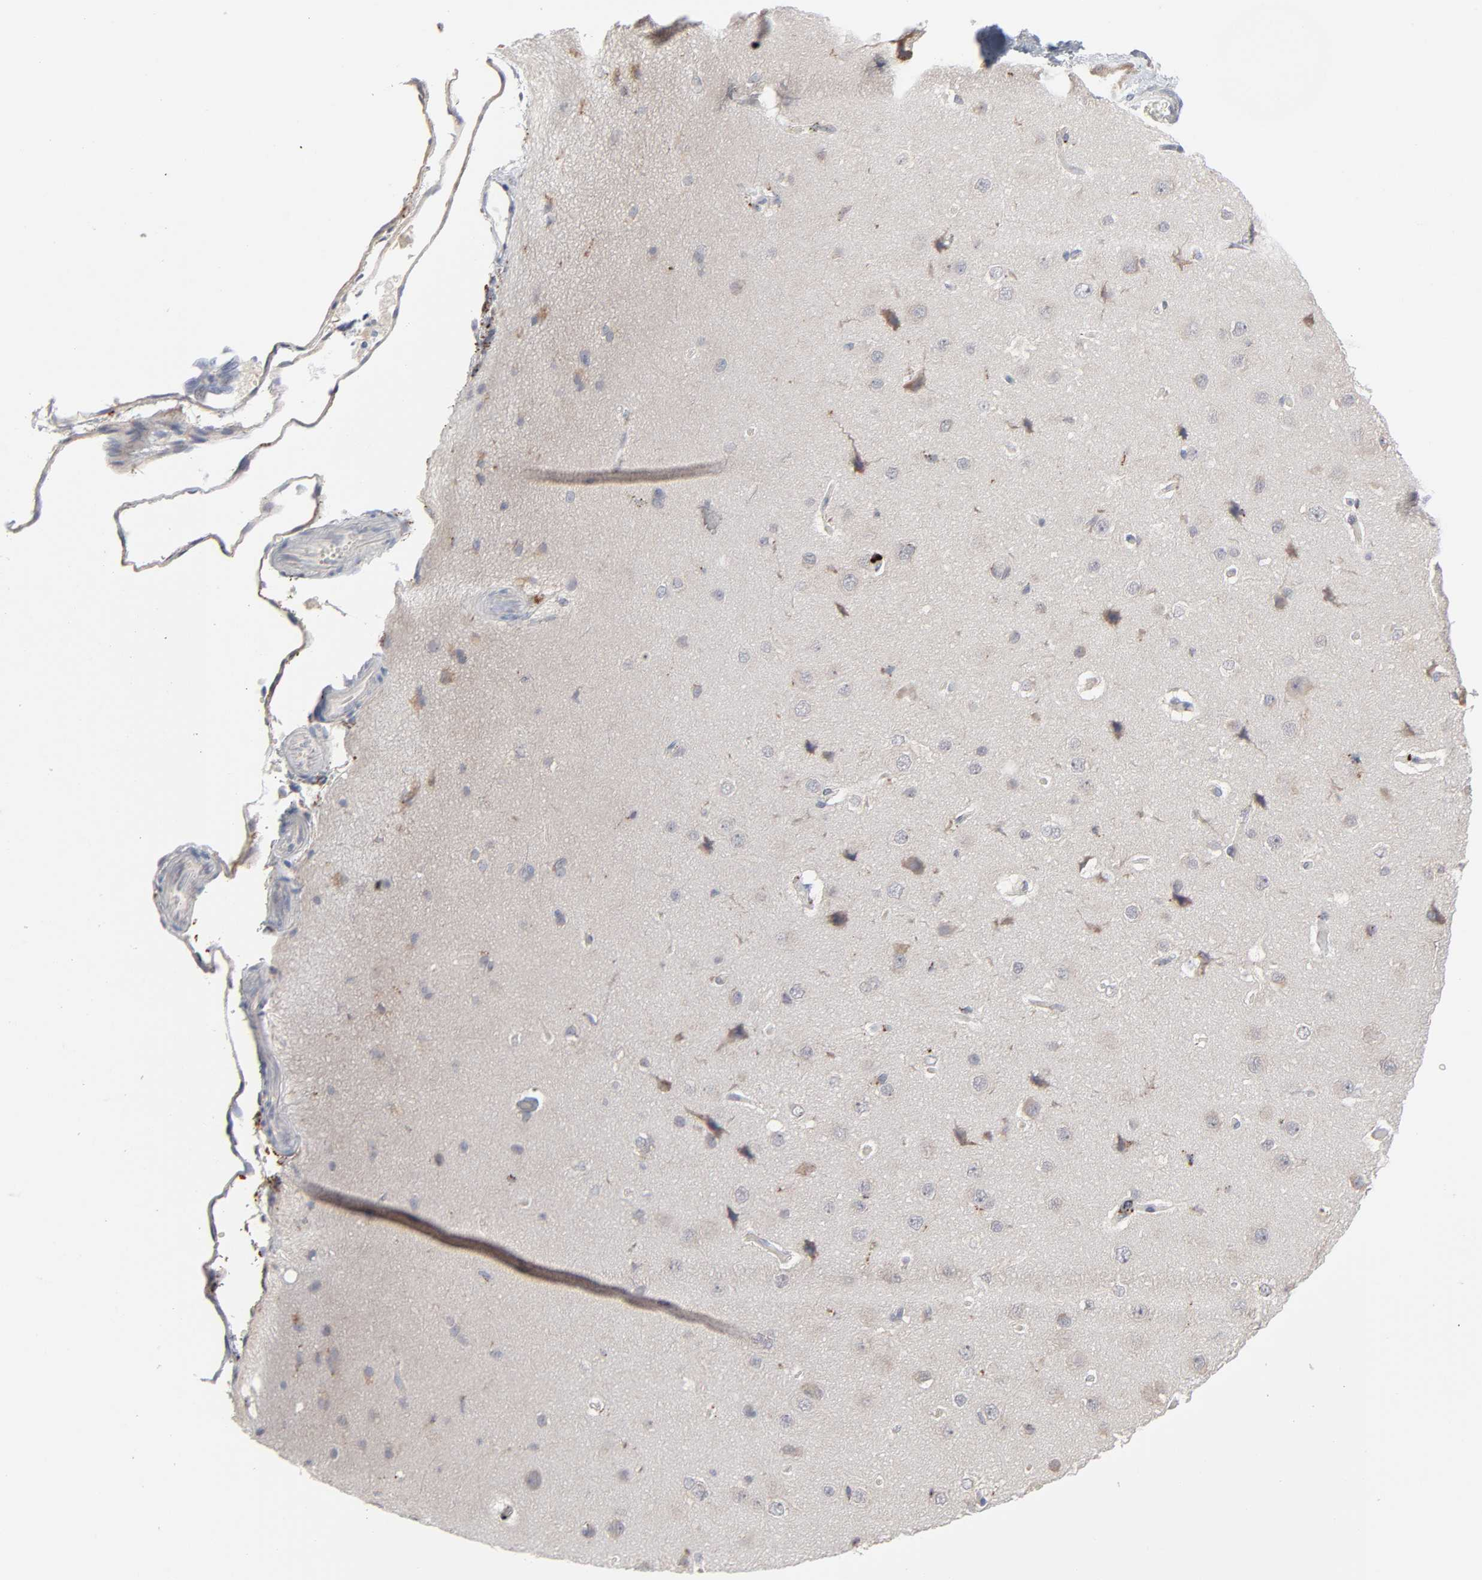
{"staining": {"intensity": "negative", "quantity": "none", "location": "none"}, "tissue": "cerebral cortex", "cell_type": "Endothelial cells", "image_type": "normal", "snomed": [{"axis": "morphology", "description": "Normal tissue, NOS"}, {"axis": "topography", "description": "Cerebral cortex"}], "caption": "Immunohistochemistry of benign cerebral cortex exhibits no staining in endothelial cells.", "gene": "POMT2", "patient": {"sex": "female", "age": 45}}